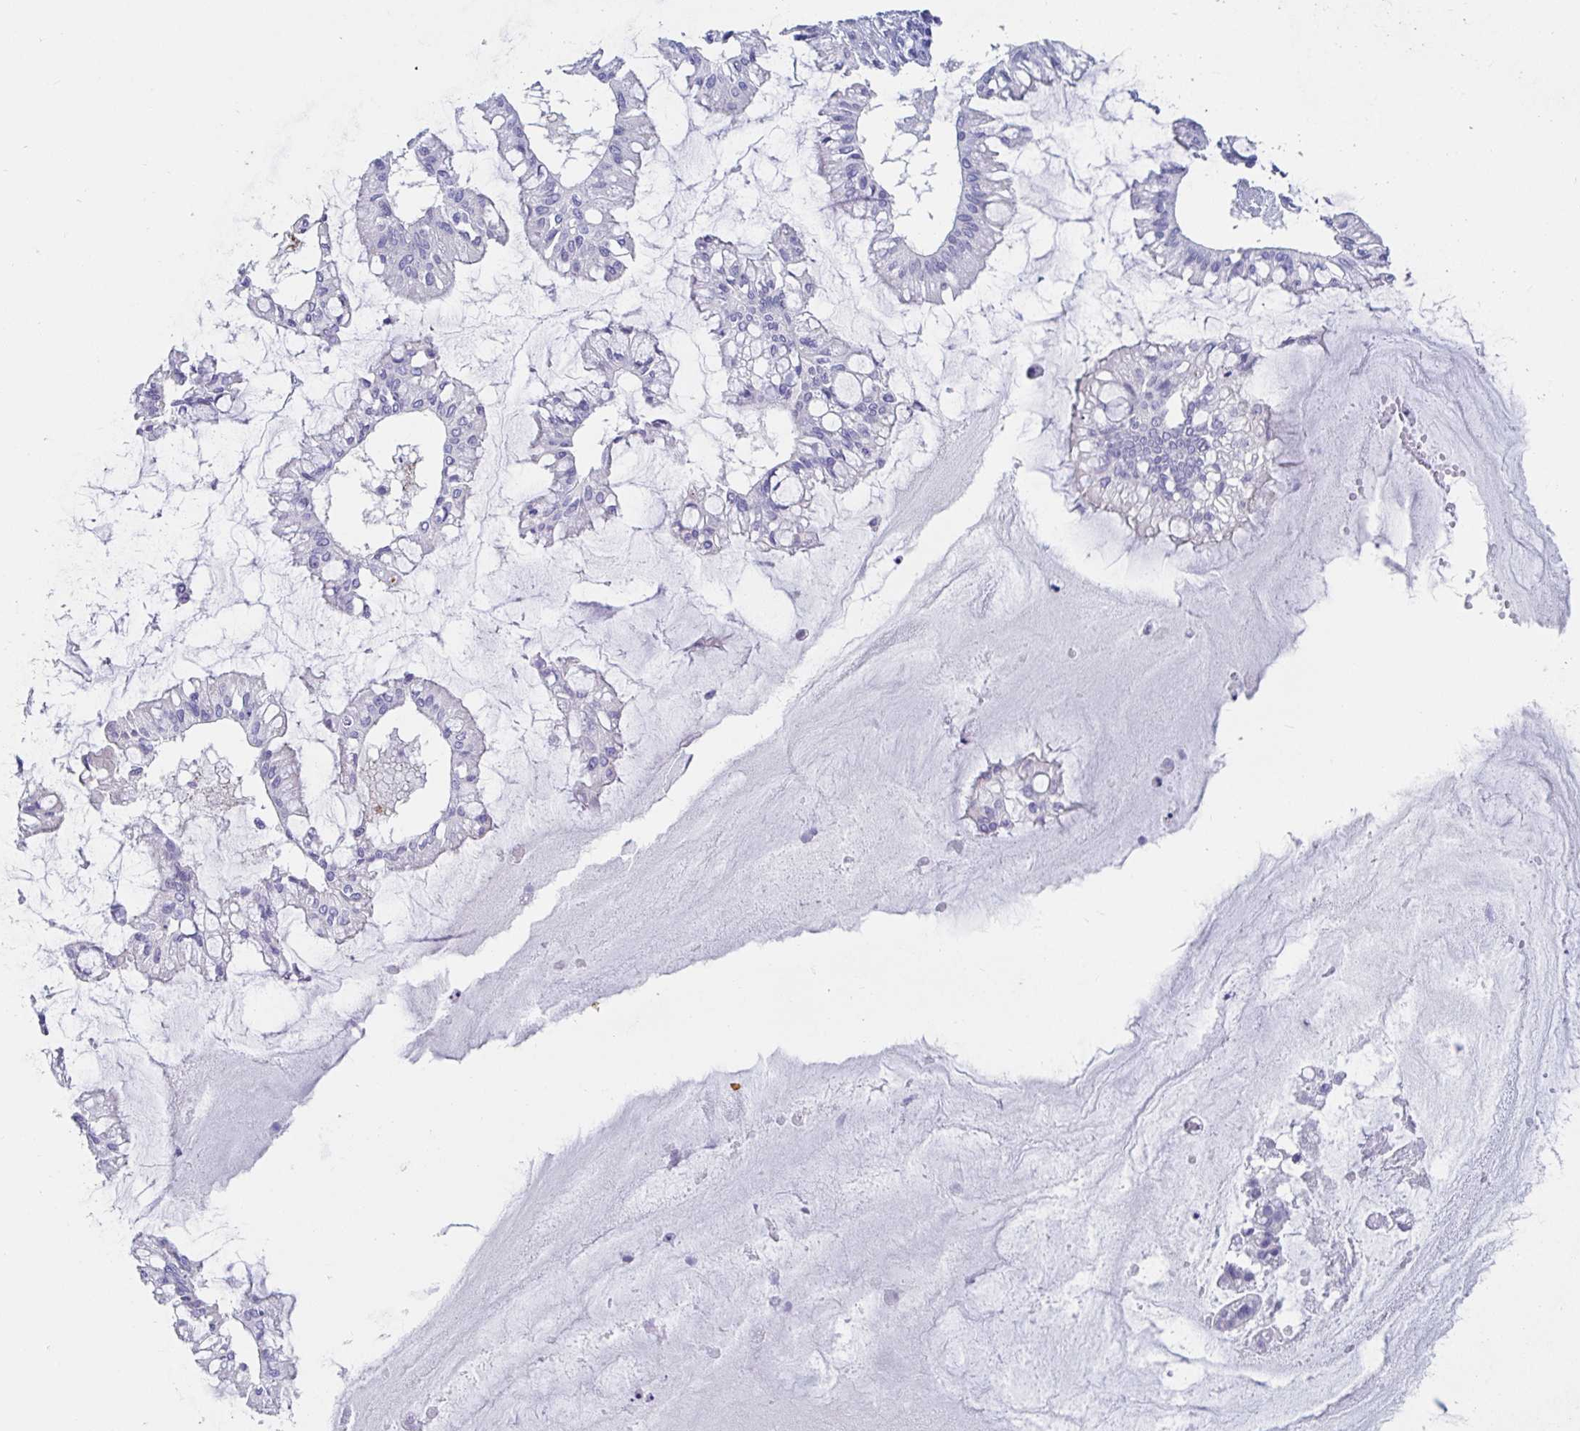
{"staining": {"intensity": "negative", "quantity": "none", "location": "none"}, "tissue": "ovarian cancer", "cell_type": "Tumor cells", "image_type": "cancer", "snomed": [{"axis": "morphology", "description": "Cystadenocarcinoma, mucinous, NOS"}, {"axis": "topography", "description": "Ovary"}], "caption": "A photomicrograph of human ovarian mucinous cystadenocarcinoma is negative for staining in tumor cells.", "gene": "OR10K1", "patient": {"sex": "female", "age": 73}}